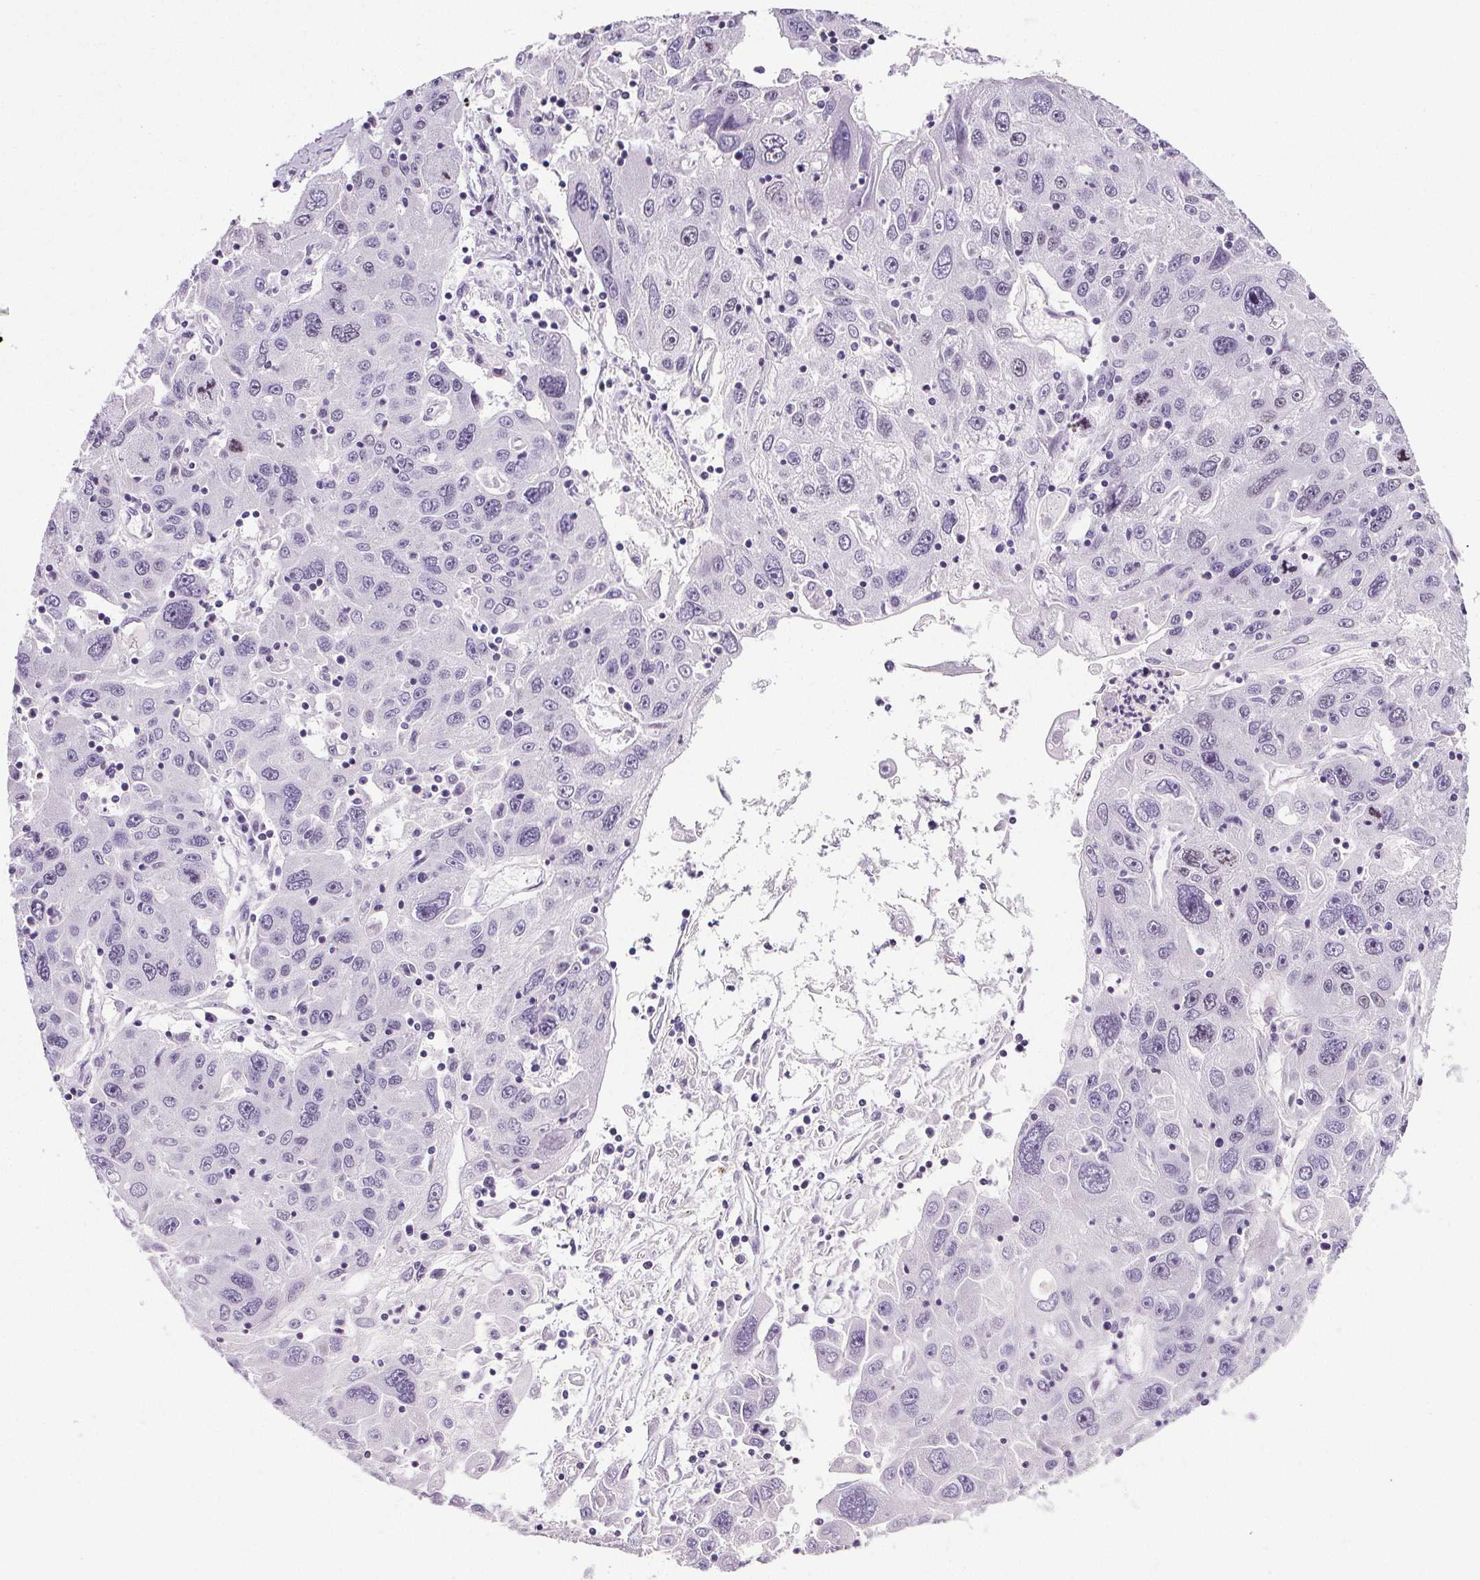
{"staining": {"intensity": "negative", "quantity": "none", "location": "none"}, "tissue": "stomach cancer", "cell_type": "Tumor cells", "image_type": "cancer", "snomed": [{"axis": "morphology", "description": "Adenocarcinoma, NOS"}, {"axis": "topography", "description": "Stomach"}], "caption": "Tumor cells are negative for brown protein staining in stomach cancer (adenocarcinoma).", "gene": "GP6", "patient": {"sex": "male", "age": 56}}